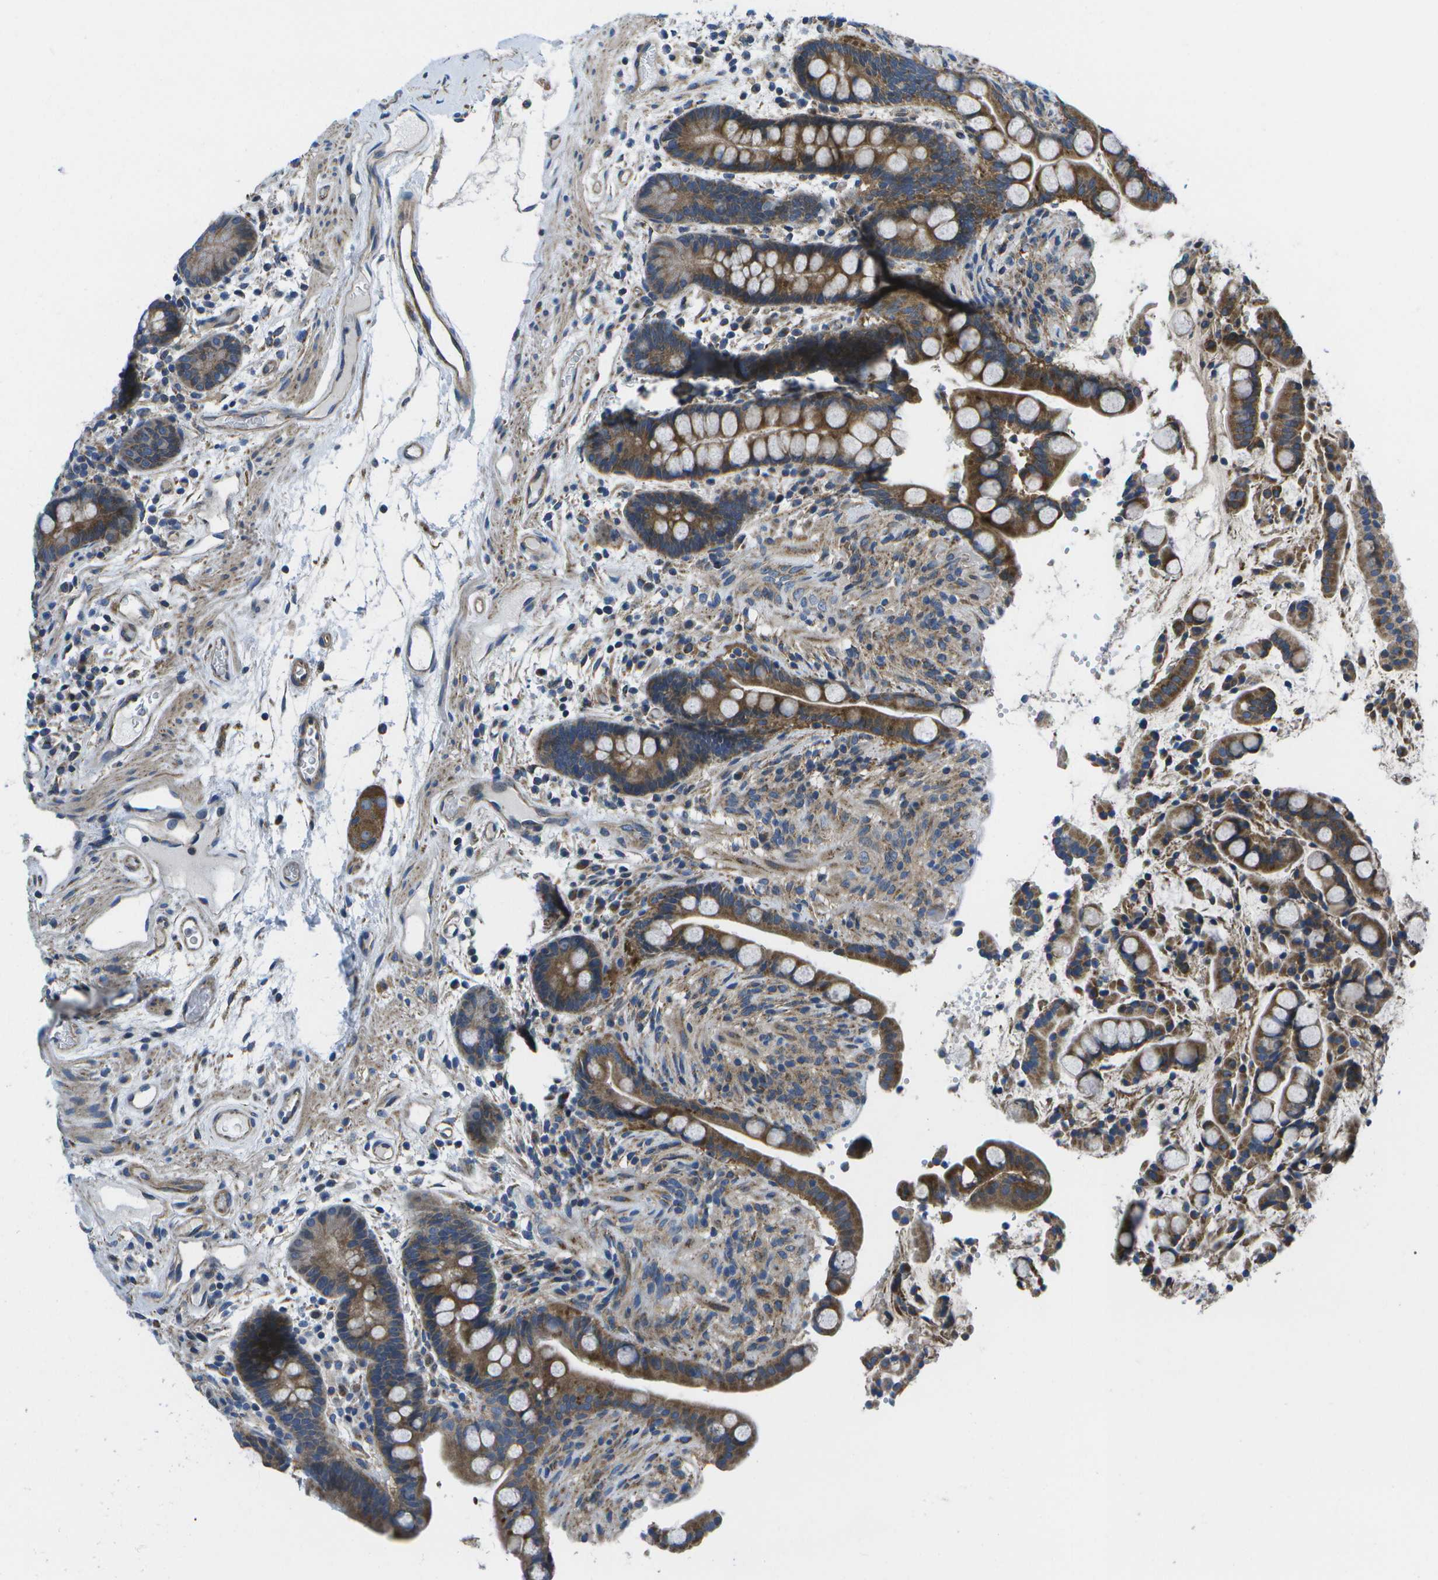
{"staining": {"intensity": "moderate", "quantity": ">75%", "location": "cytoplasmic/membranous"}, "tissue": "colon", "cell_type": "Endothelial cells", "image_type": "normal", "snomed": [{"axis": "morphology", "description": "Normal tissue, NOS"}, {"axis": "topography", "description": "Colon"}], "caption": "Endothelial cells reveal medium levels of moderate cytoplasmic/membranous staining in approximately >75% of cells in unremarkable colon.", "gene": "MVK", "patient": {"sex": "male", "age": 73}}